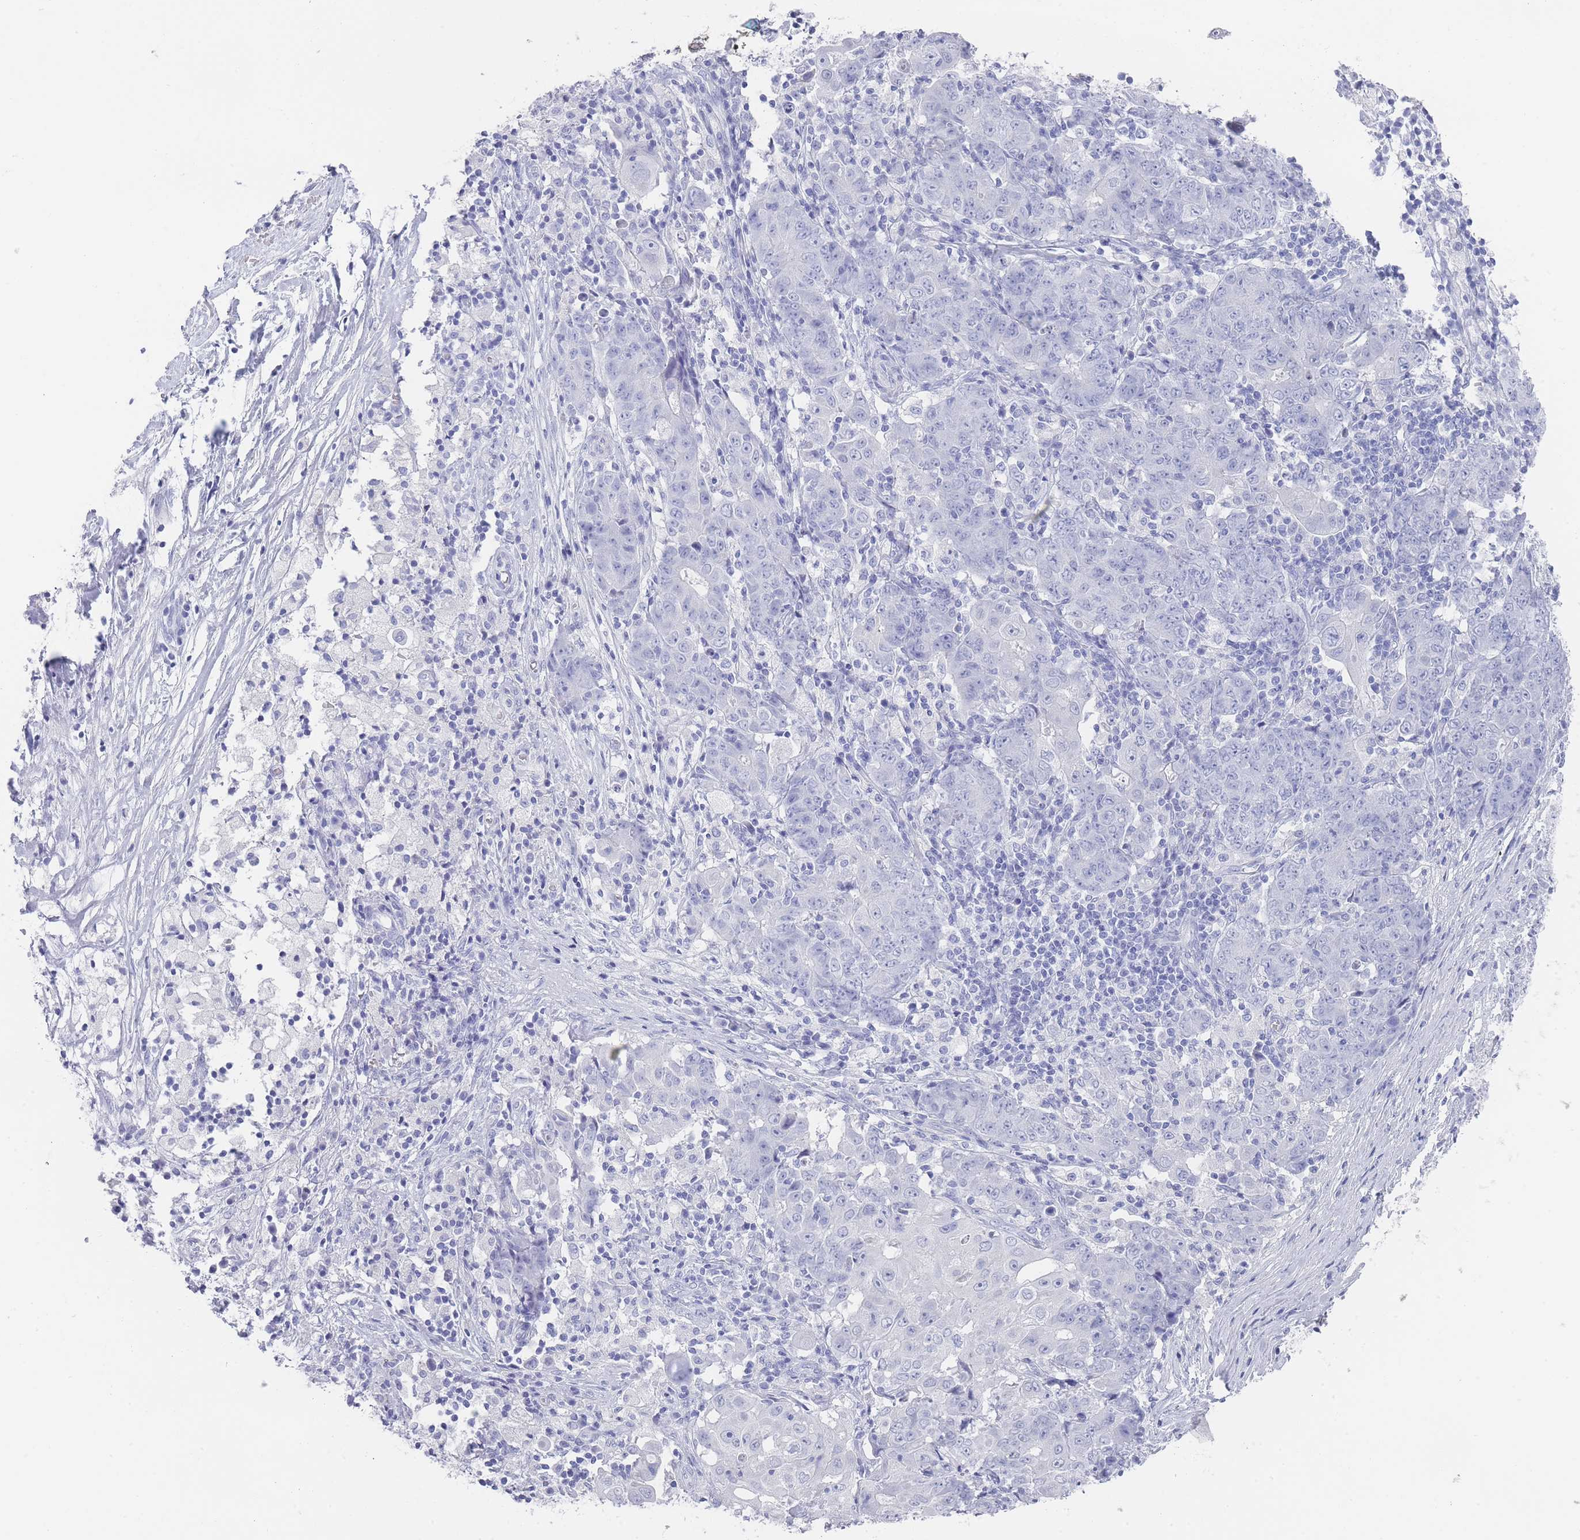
{"staining": {"intensity": "negative", "quantity": "none", "location": "none"}, "tissue": "ovarian cancer", "cell_type": "Tumor cells", "image_type": "cancer", "snomed": [{"axis": "morphology", "description": "Carcinoma, endometroid"}, {"axis": "topography", "description": "Ovary"}], "caption": "Immunohistochemistry micrograph of human ovarian endometroid carcinoma stained for a protein (brown), which shows no staining in tumor cells.", "gene": "RAB2B", "patient": {"sex": "female", "age": 42}}